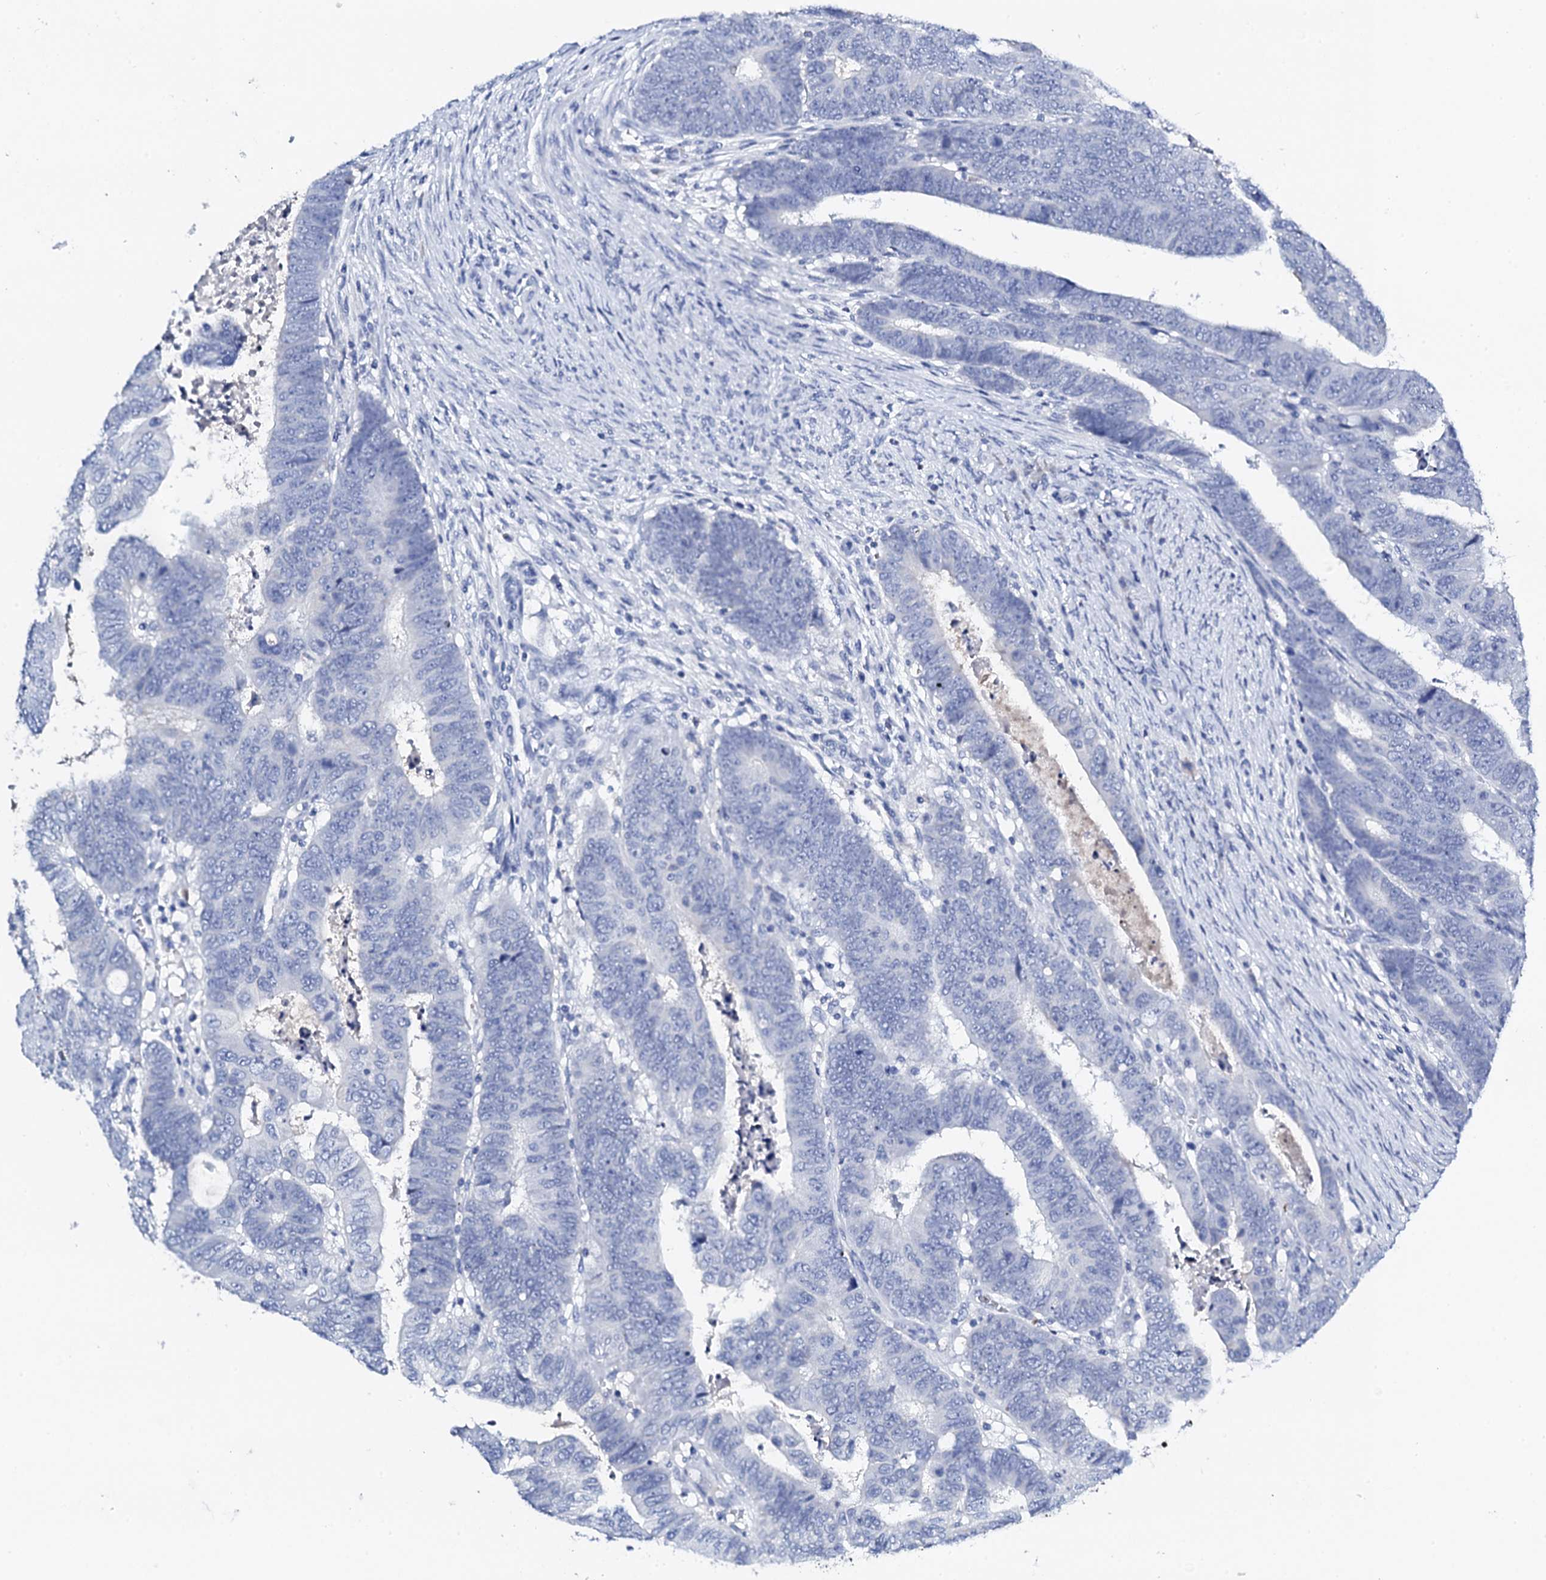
{"staining": {"intensity": "negative", "quantity": "none", "location": "none"}, "tissue": "colorectal cancer", "cell_type": "Tumor cells", "image_type": "cancer", "snomed": [{"axis": "morphology", "description": "Normal tissue, NOS"}, {"axis": "morphology", "description": "Adenocarcinoma, NOS"}, {"axis": "topography", "description": "Rectum"}], "caption": "The immunohistochemistry micrograph has no significant staining in tumor cells of adenocarcinoma (colorectal) tissue.", "gene": "FBXL16", "patient": {"sex": "female", "age": 65}}